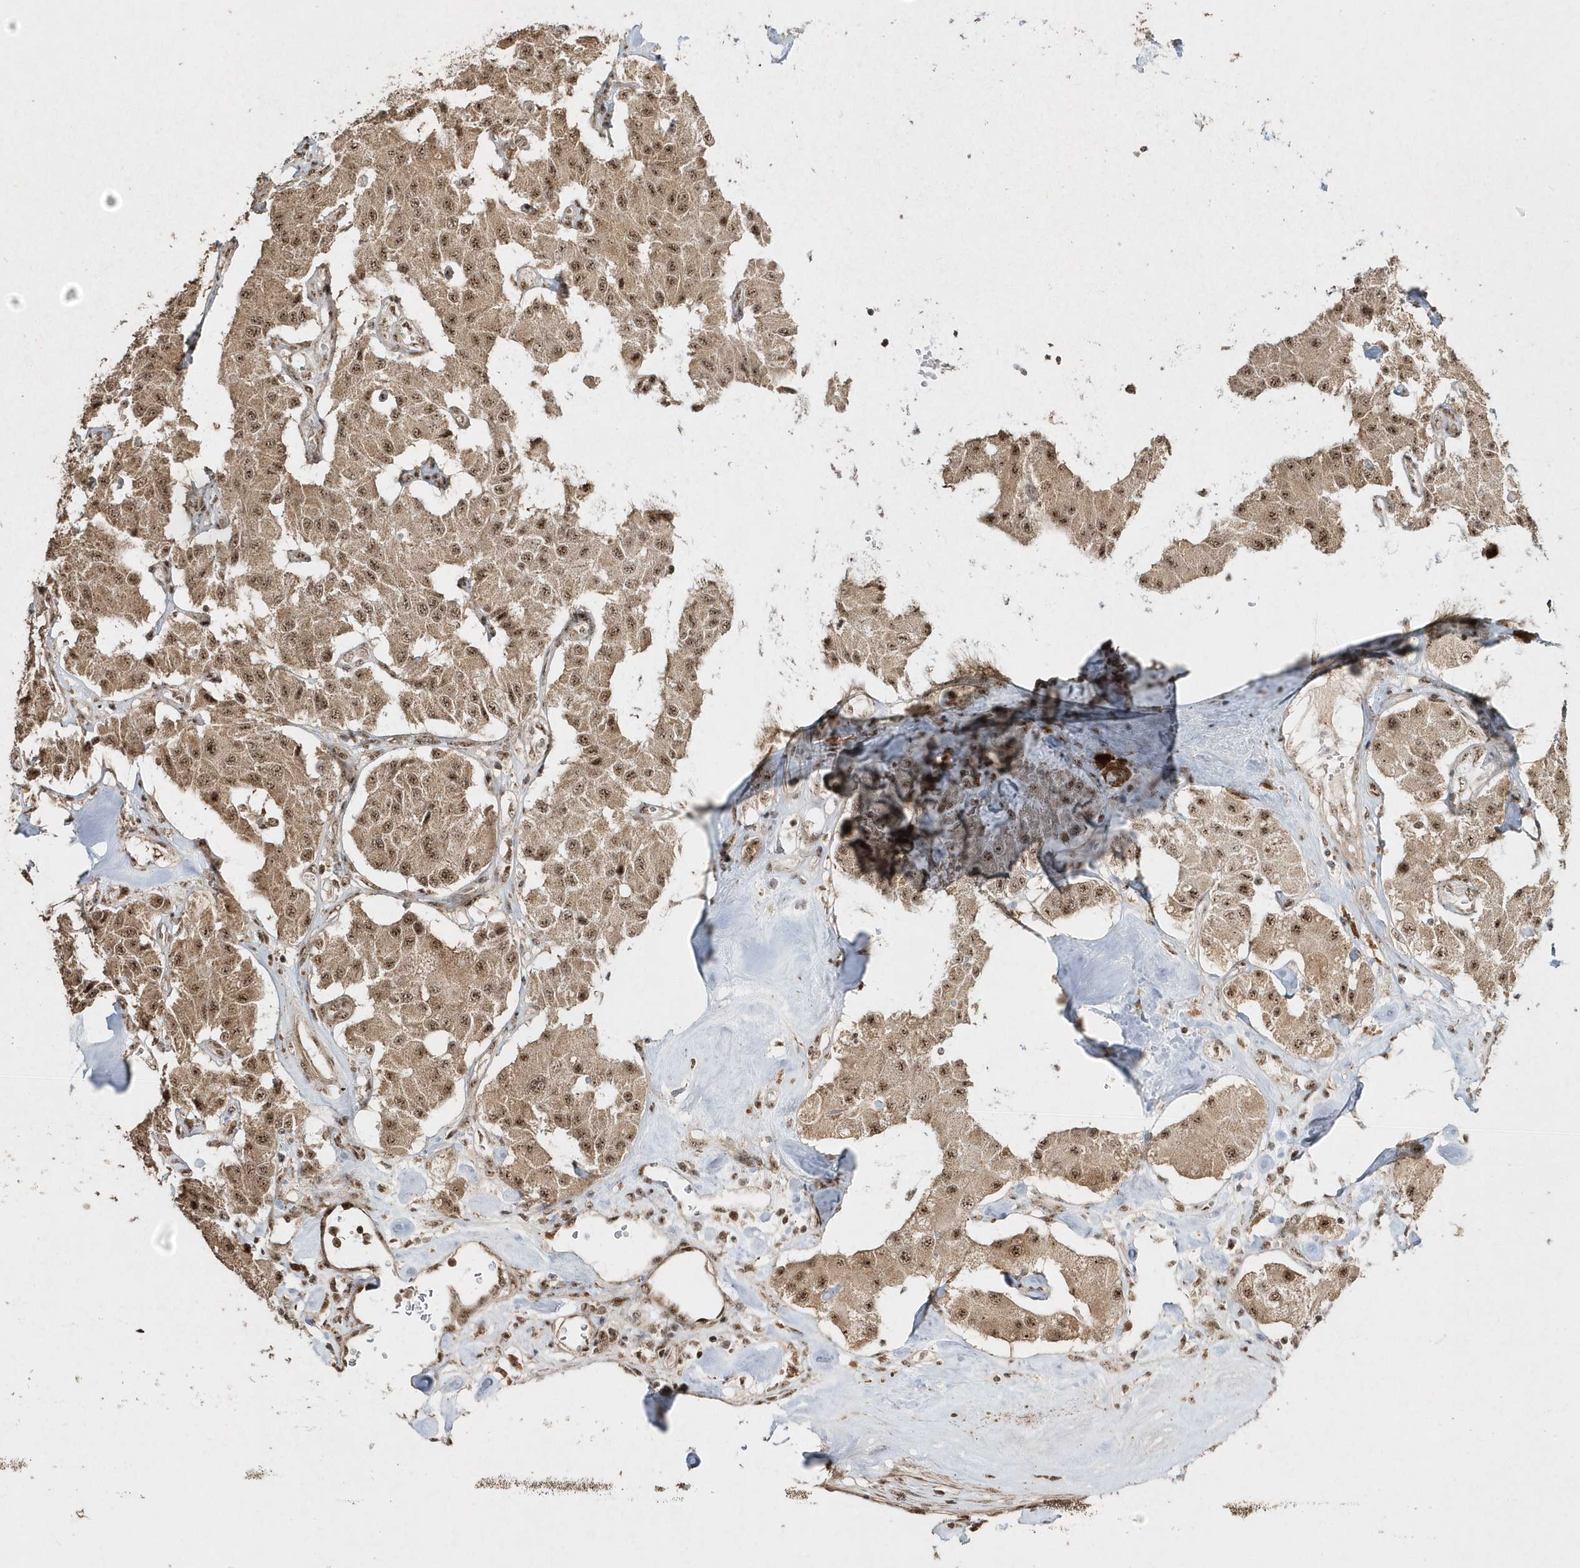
{"staining": {"intensity": "moderate", "quantity": ">75%", "location": "nuclear"}, "tissue": "carcinoid", "cell_type": "Tumor cells", "image_type": "cancer", "snomed": [{"axis": "morphology", "description": "Carcinoid, malignant, NOS"}, {"axis": "topography", "description": "Pancreas"}], "caption": "IHC micrograph of human carcinoid stained for a protein (brown), which displays medium levels of moderate nuclear staining in approximately >75% of tumor cells.", "gene": "POLR3B", "patient": {"sex": "male", "age": 41}}